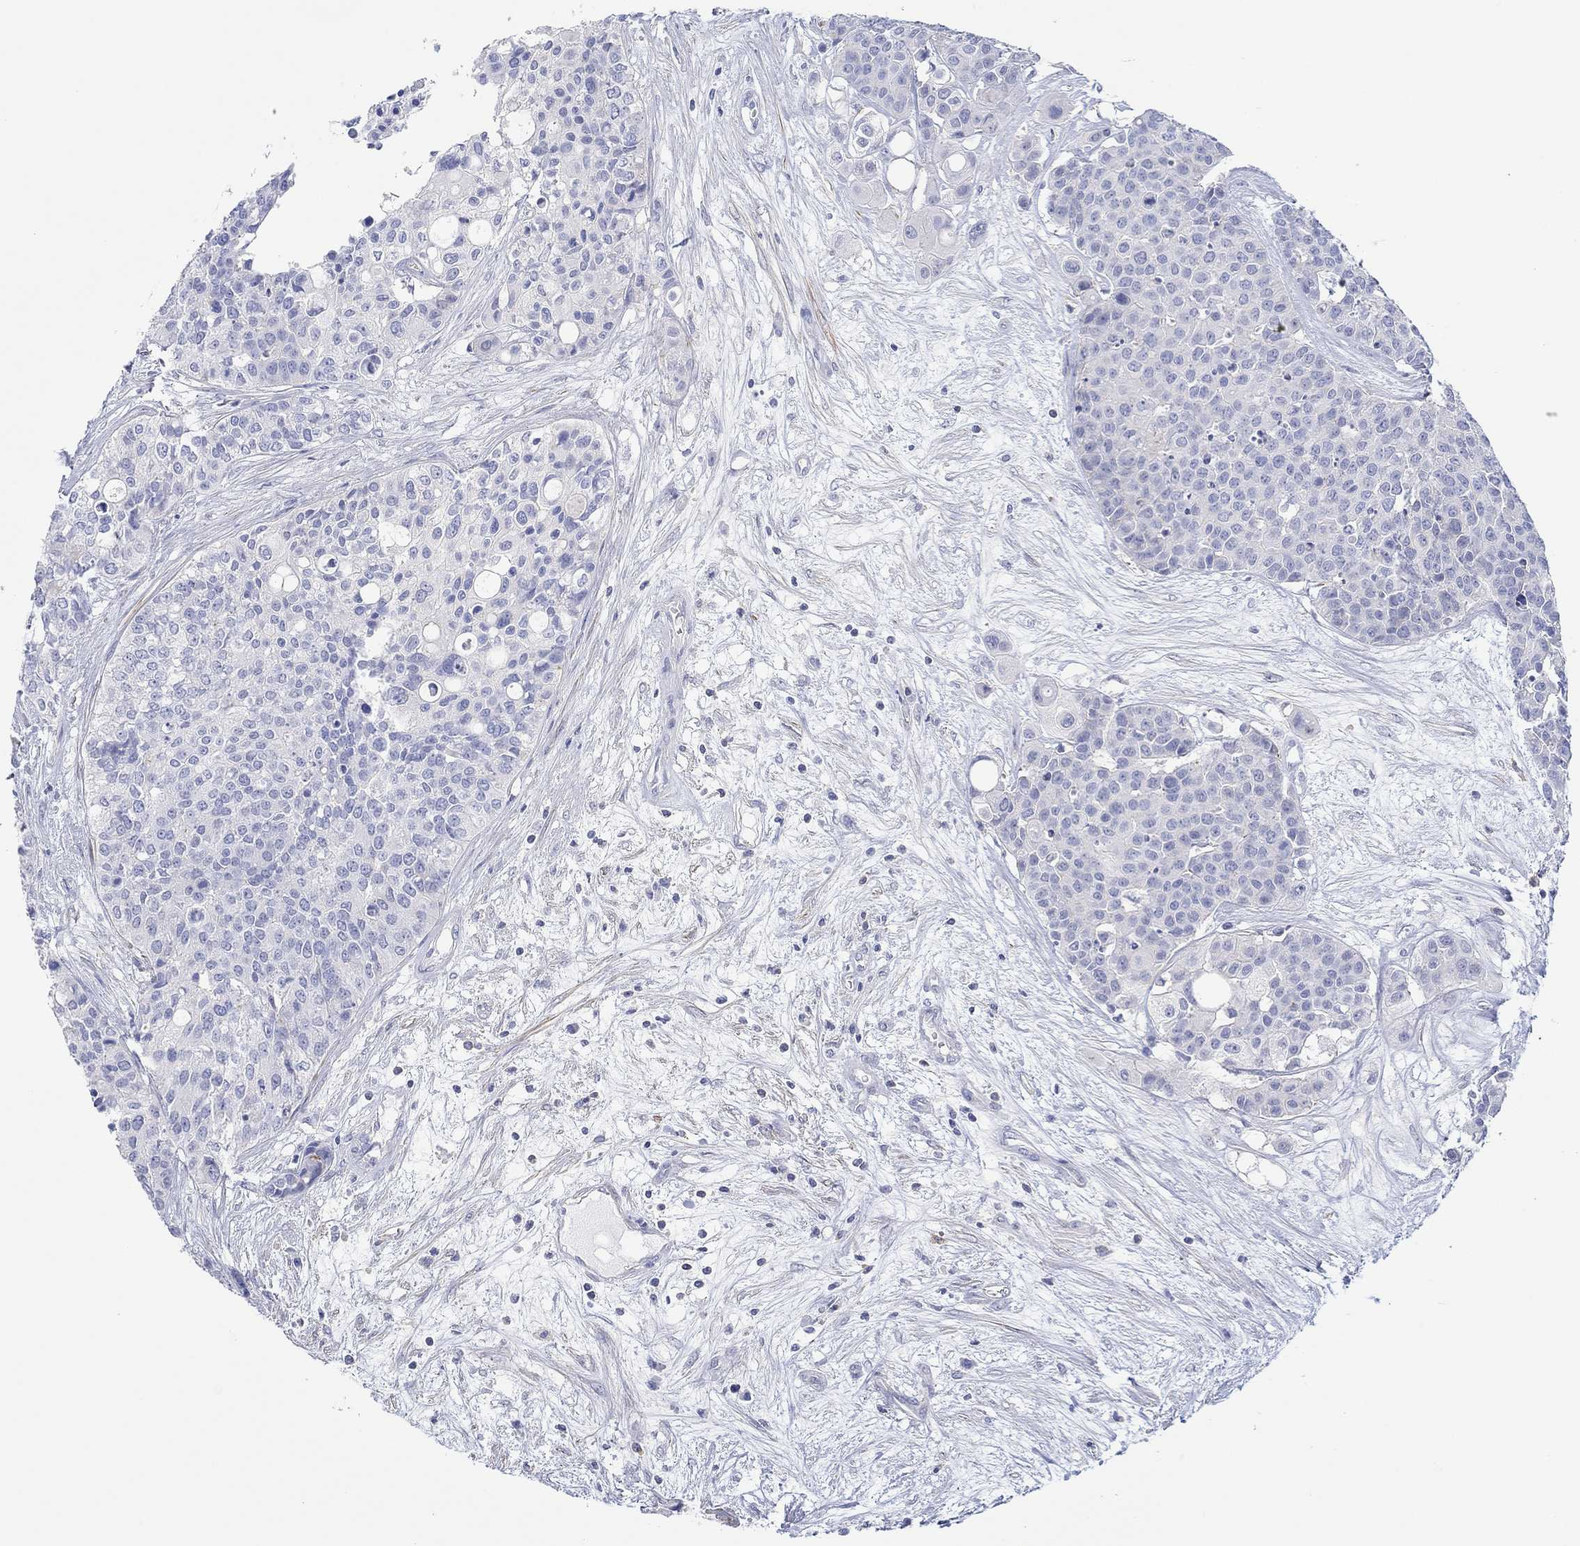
{"staining": {"intensity": "negative", "quantity": "none", "location": "none"}, "tissue": "carcinoid", "cell_type": "Tumor cells", "image_type": "cancer", "snomed": [{"axis": "morphology", "description": "Carcinoid, malignant, NOS"}, {"axis": "topography", "description": "Colon"}], "caption": "A histopathology image of malignant carcinoid stained for a protein shows no brown staining in tumor cells. (DAB immunohistochemistry (IHC) with hematoxylin counter stain).", "gene": "PPIL6", "patient": {"sex": "male", "age": 81}}